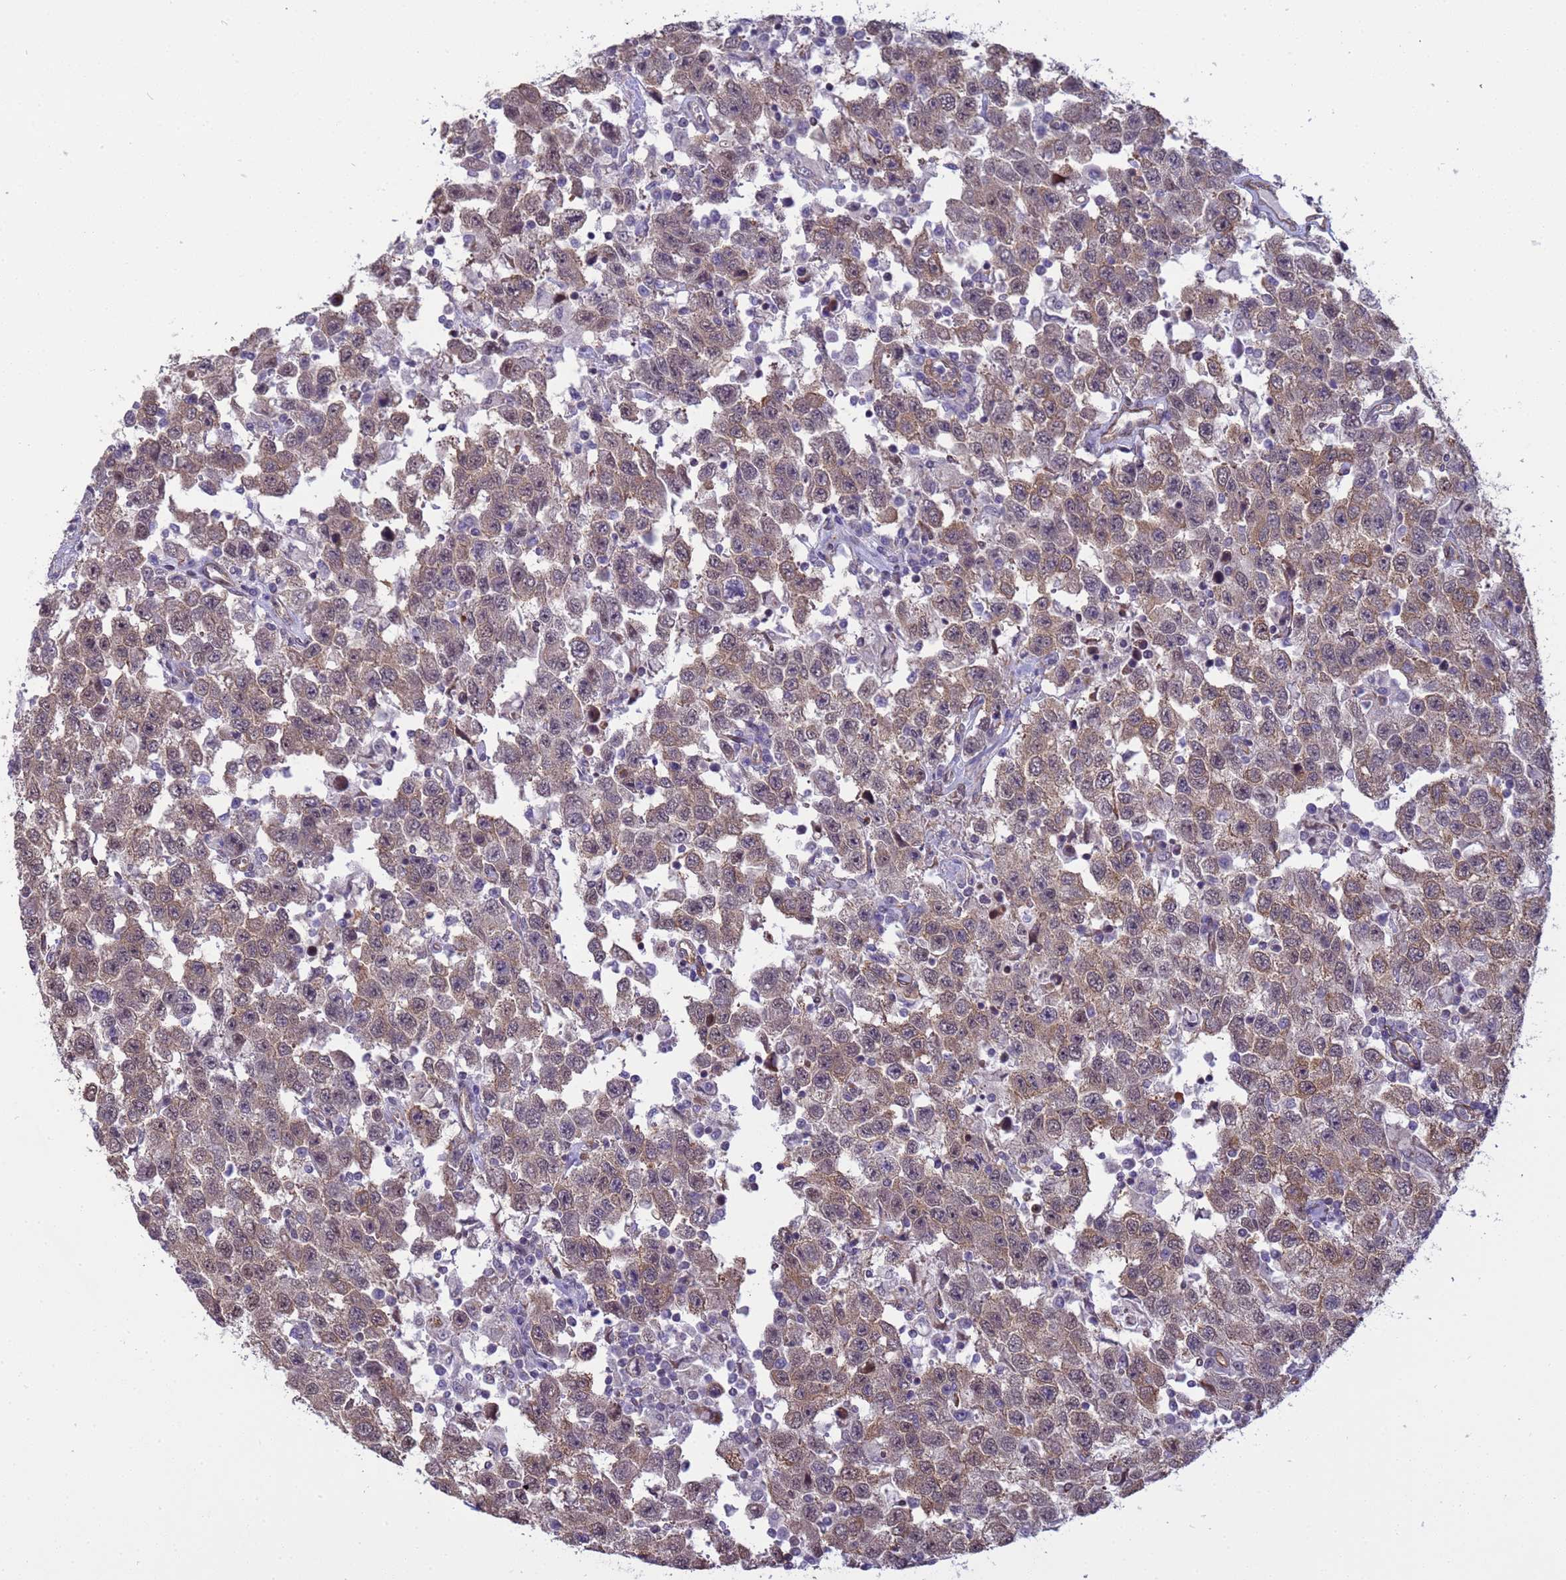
{"staining": {"intensity": "weak", "quantity": ">75%", "location": "cytoplasmic/membranous"}, "tissue": "testis cancer", "cell_type": "Tumor cells", "image_type": "cancer", "snomed": [{"axis": "morphology", "description": "Seminoma, NOS"}, {"axis": "topography", "description": "Testis"}], "caption": "Protein expression analysis of human testis cancer (seminoma) reveals weak cytoplasmic/membranous expression in about >75% of tumor cells.", "gene": "ITGB4", "patient": {"sex": "male", "age": 41}}